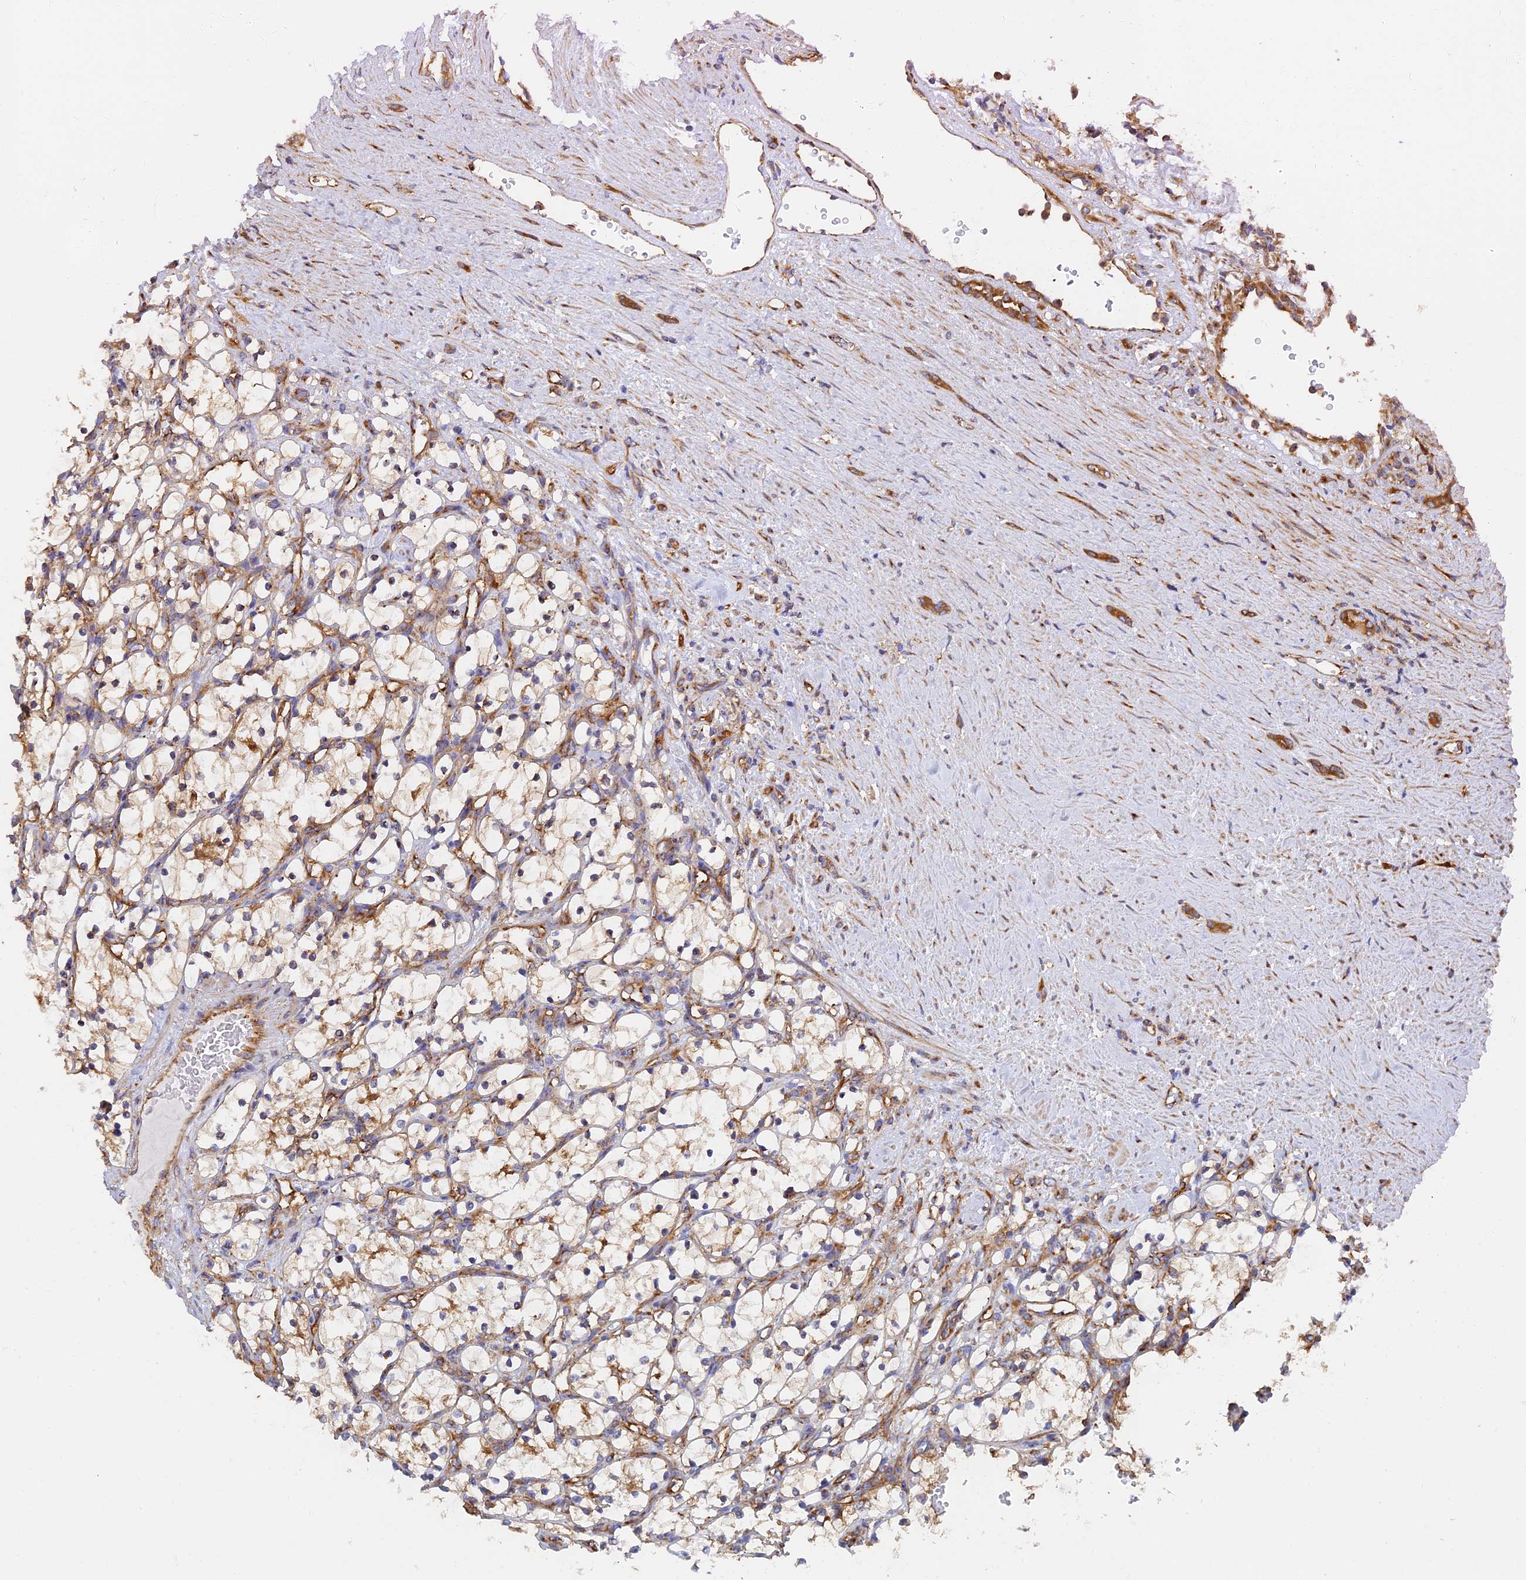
{"staining": {"intensity": "weak", "quantity": "25%-75%", "location": "cytoplasmic/membranous"}, "tissue": "renal cancer", "cell_type": "Tumor cells", "image_type": "cancer", "snomed": [{"axis": "morphology", "description": "Adenocarcinoma, NOS"}, {"axis": "topography", "description": "Kidney"}], "caption": "Immunohistochemistry image of renal cancer (adenocarcinoma) stained for a protein (brown), which exhibits low levels of weak cytoplasmic/membranous positivity in approximately 25%-75% of tumor cells.", "gene": "DCTN2", "patient": {"sex": "female", "age": 69}}